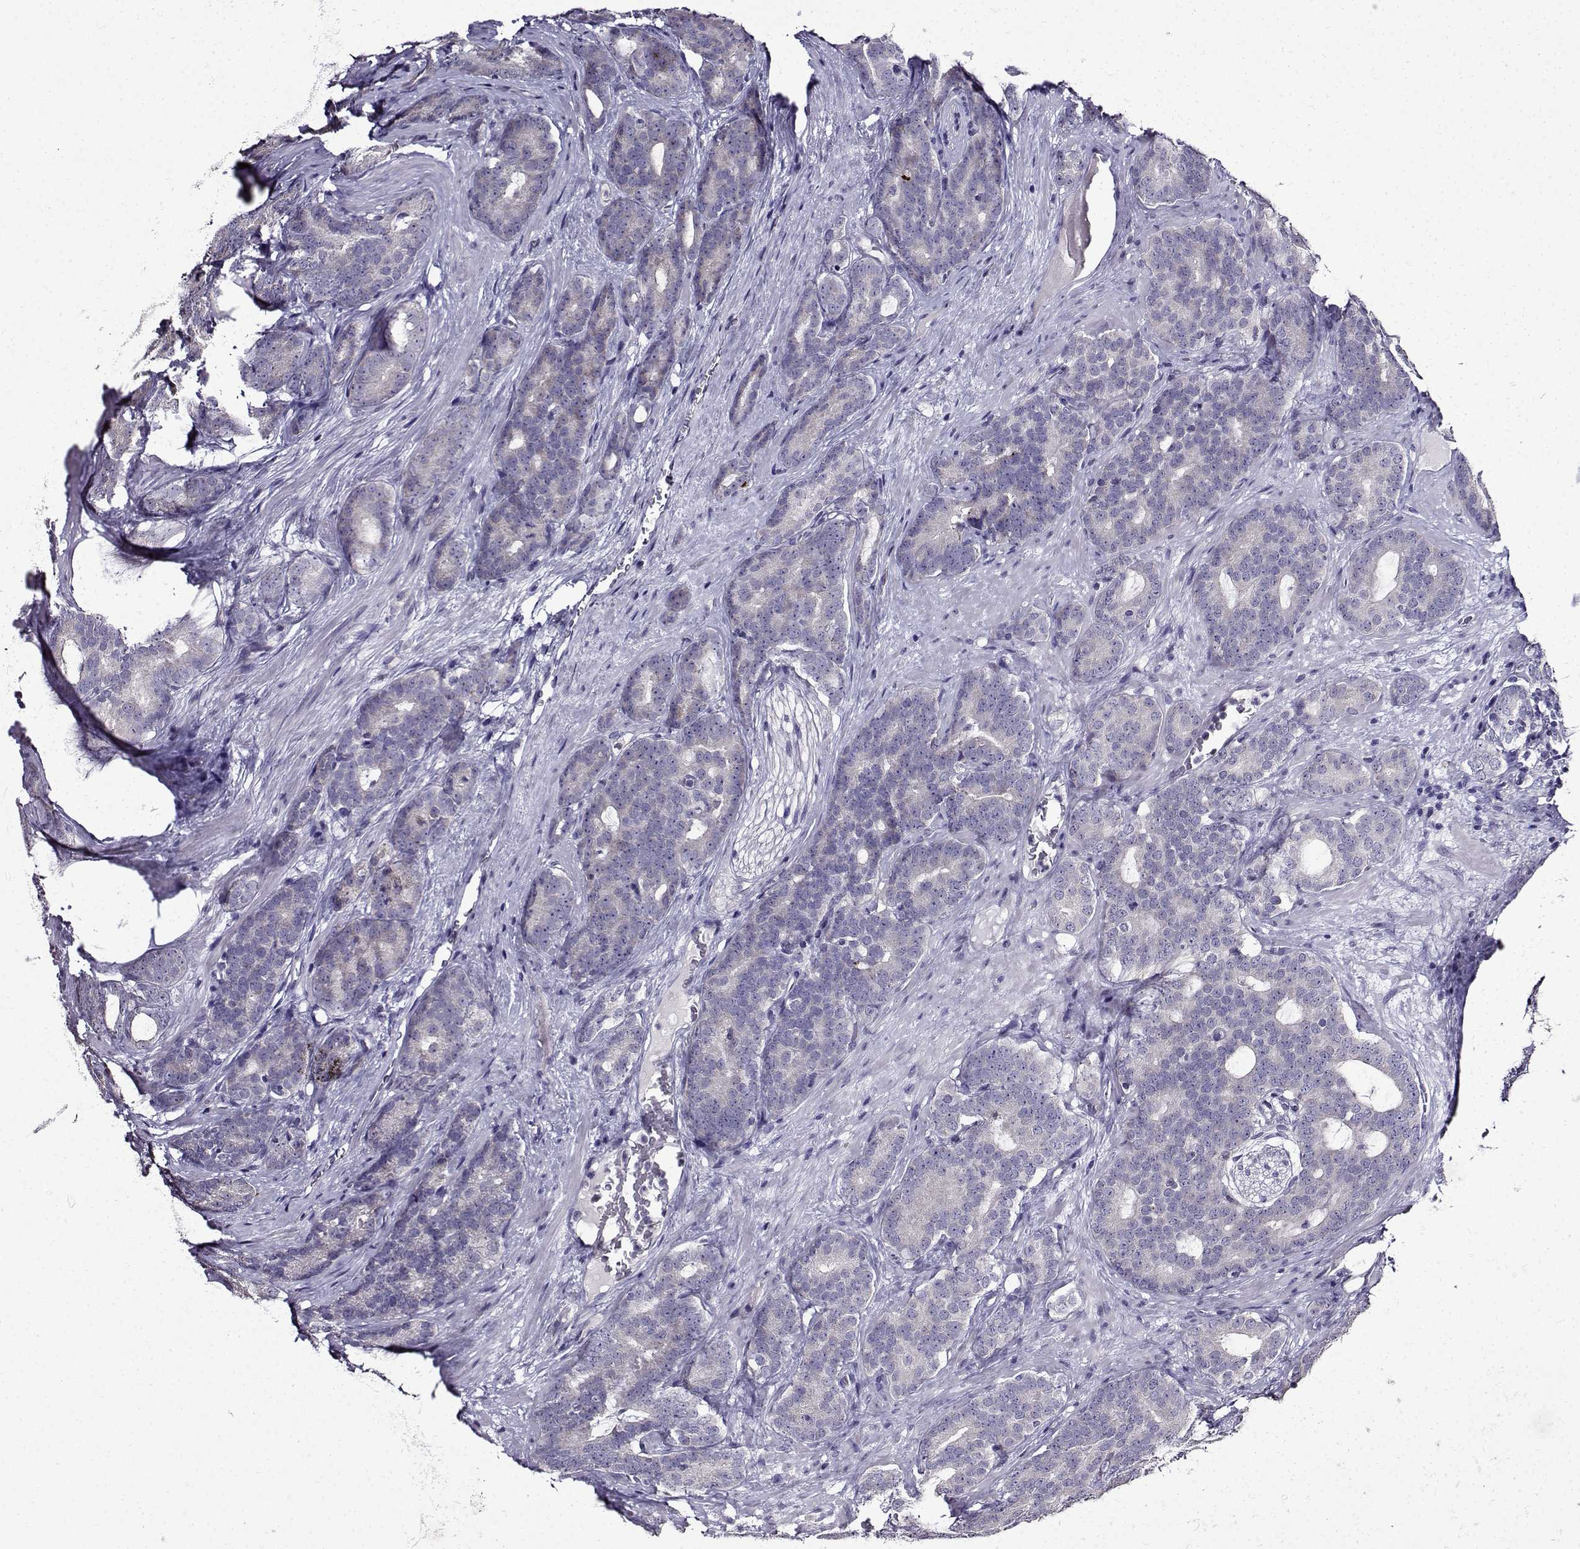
{"staining": {"intensity": "negative", "quantity": "none", "location": "none"}, "tissue": "prostate cancer", "cell_type": "Tumor cells", "image_type": "cancer", "snomed": [{"axis": "morphology", "description": "Adenocarcinoma, NOS"}, {"axis": "topography", "description": "Prostate"}], "caption": "An IHC histopathology image of prostate adenocarcinoma is shown. There is no staining in tumor cells of prostate adenocarcinoma.", "gene": "TMEM266", "patient": {"sex": "male", "age": 71}}